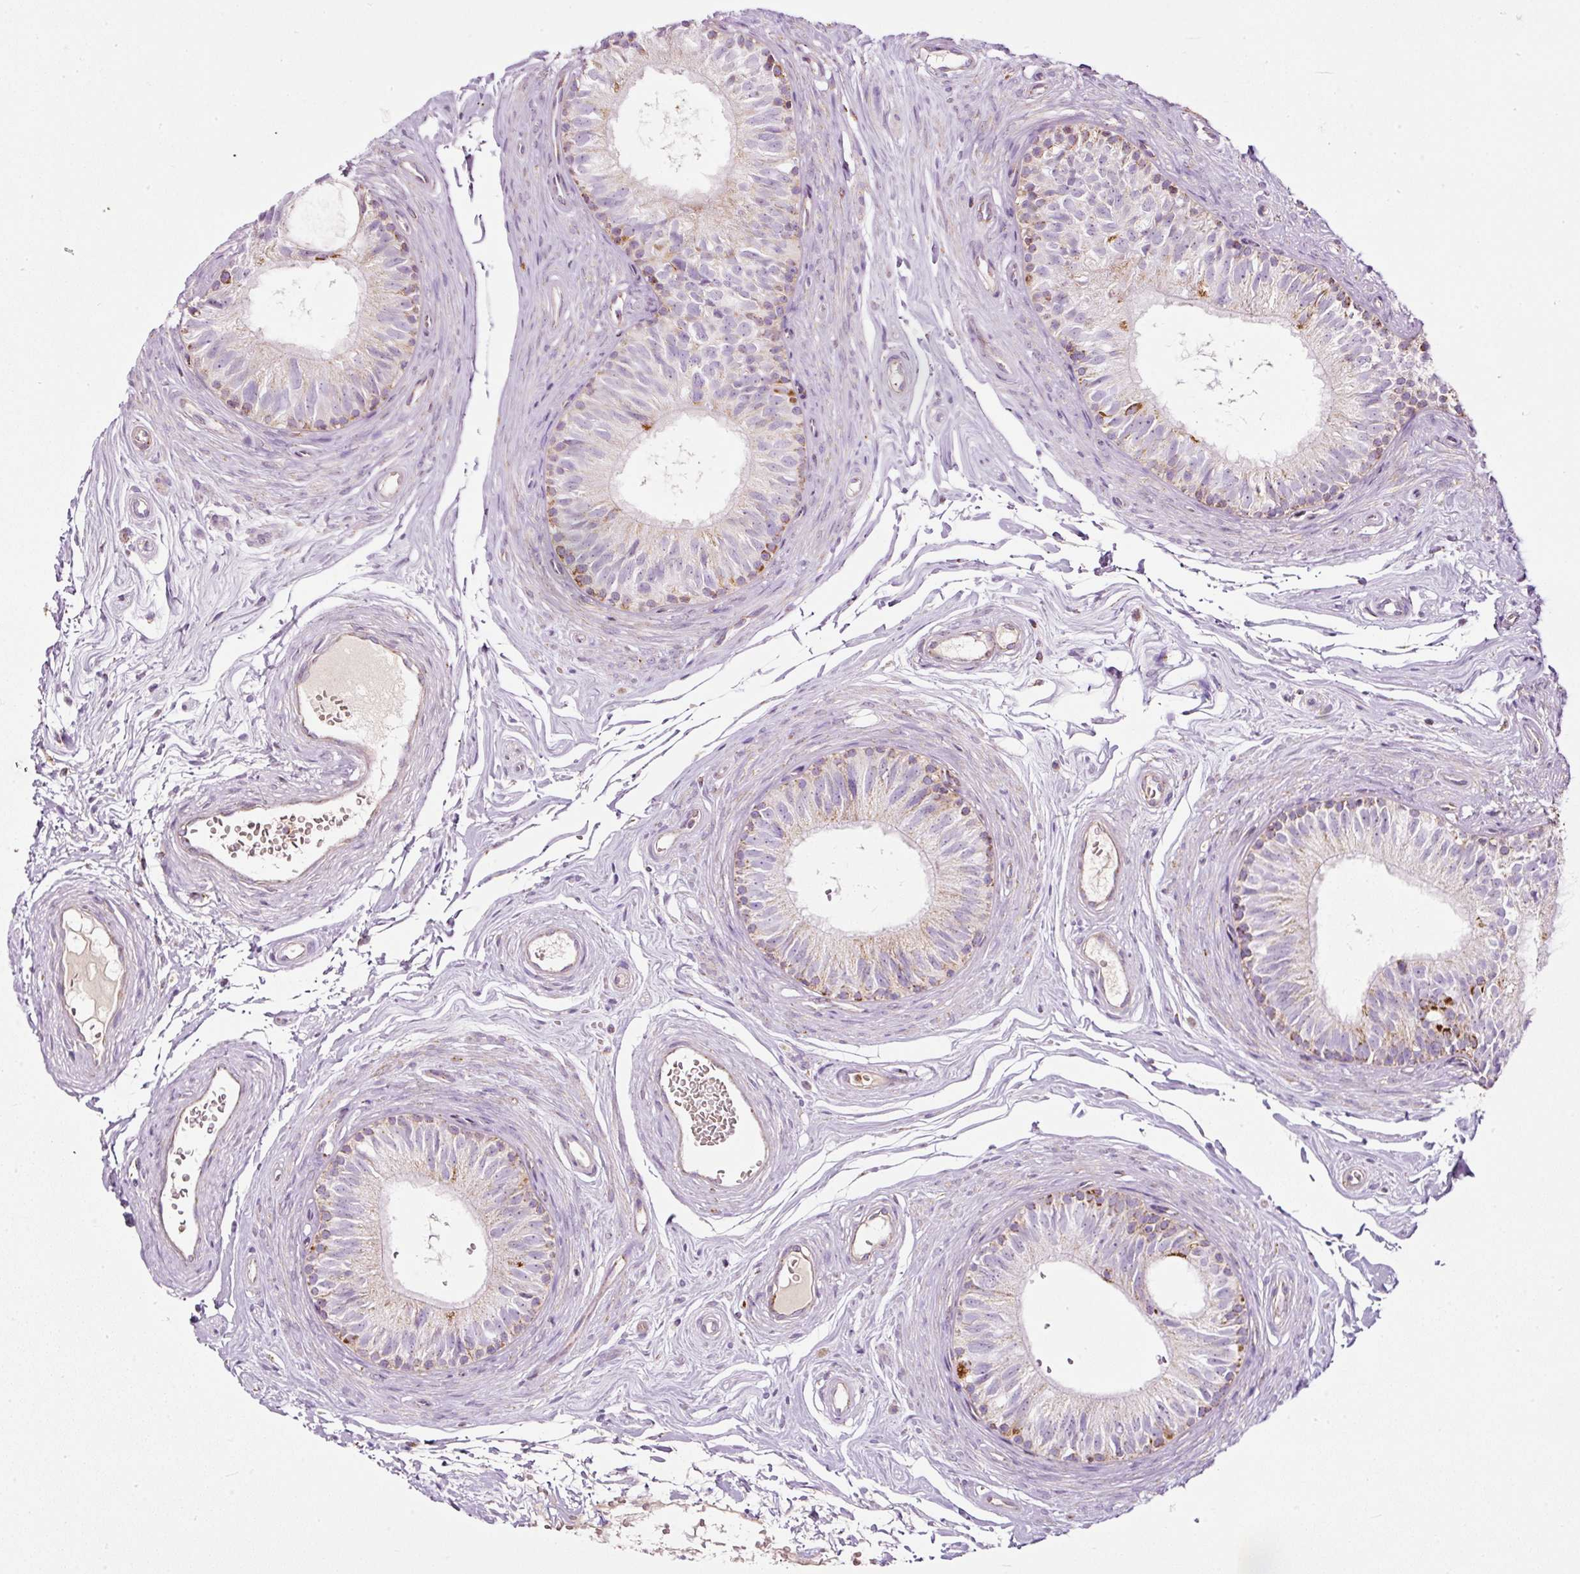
{"staining": {"intensity": "moderate", "quantity": "<25%", "location": "cytoplasmic/membranous"}, "tissue": "epididymis", "cell_type": "Glandular cells", "image_type": "normal", "snomed": [{"axis": "morphology", "description": "Normal tissue, NOS"}, {"axis": "topography", "description": "Epididymis"}], "caption": "Protein expression analysis of normal human epididymis reveals moderate cytoplasmic/membranous staining in about <25% of glandular cells.", "gene": "SDHA", "patient": {"sex": "male", "age": 45}}